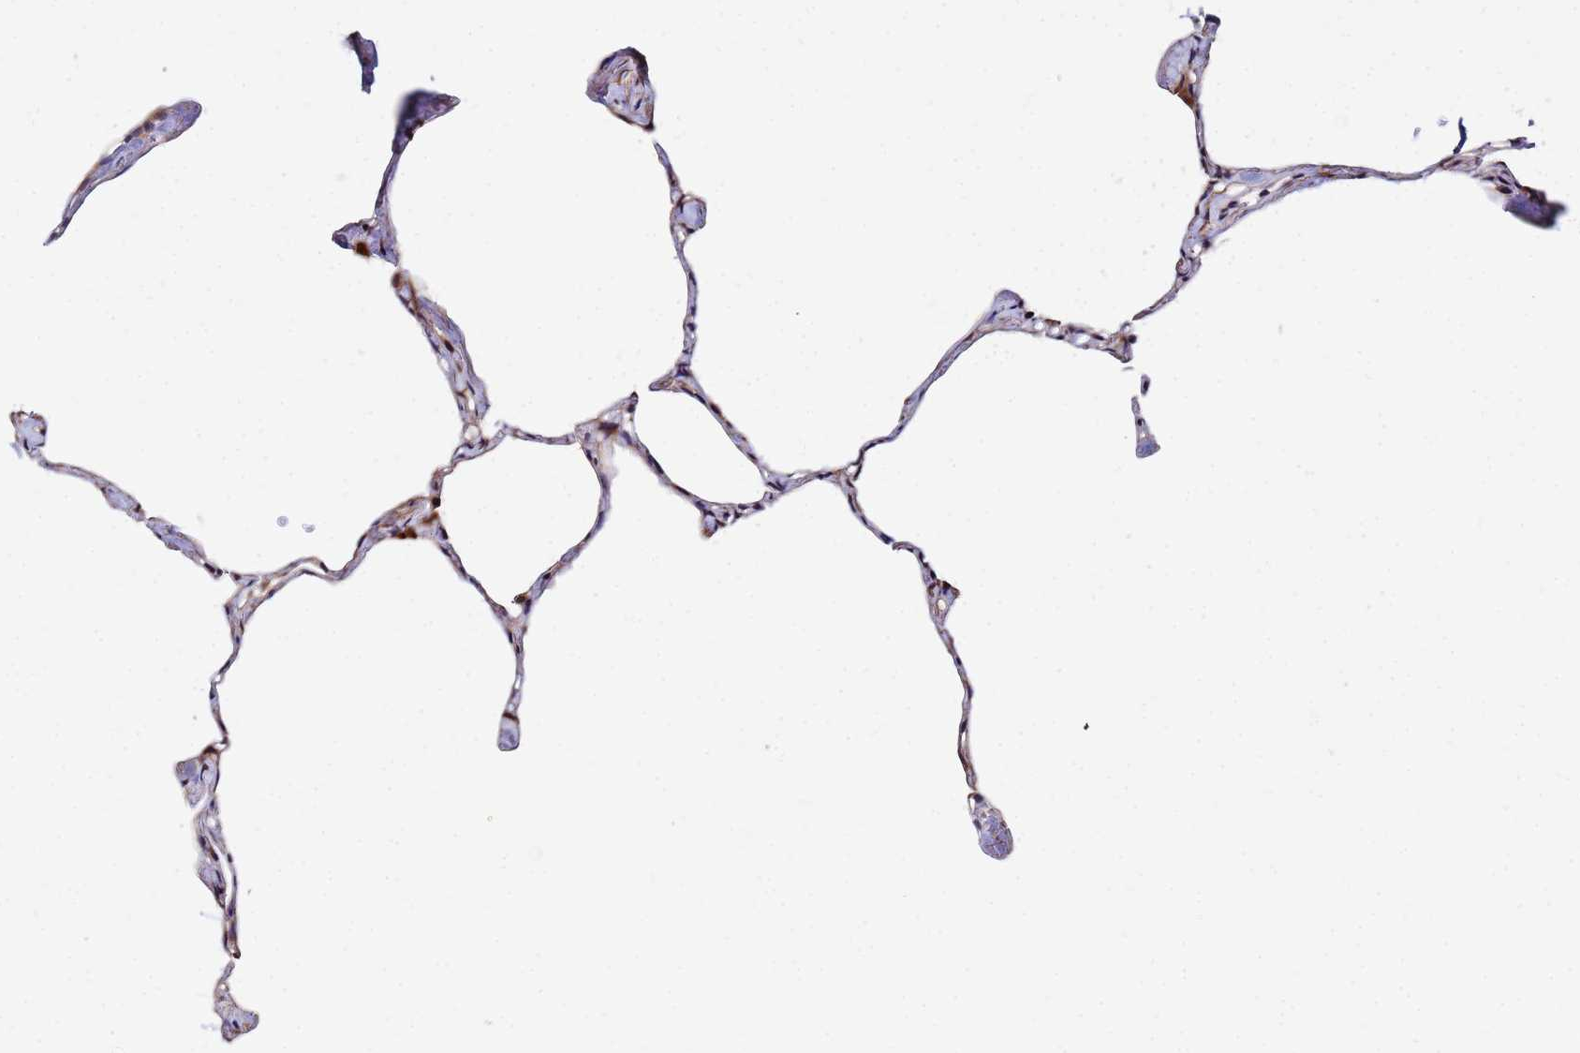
{"staining": {"intensity": "weak", "quantity": "25%-75%", "location": "cytoplasmic/membranous"}, "tissue": "lung", "cell_type": "Alveolar cells", "image_type": "normal", "snomed": [{"axis": "morphology", "description": "Normal tissue, NOS"}, {"axis": "topography", "description": "Lung"}], "caption": "Lung stained with immunohistochemistry (IHC) exhibits weak cytoplasmic/membranous expression in about 25%-75% of alveolar cells.", "gene": "UNC93B1", "patient": {"sex": "male", "age": 65}}